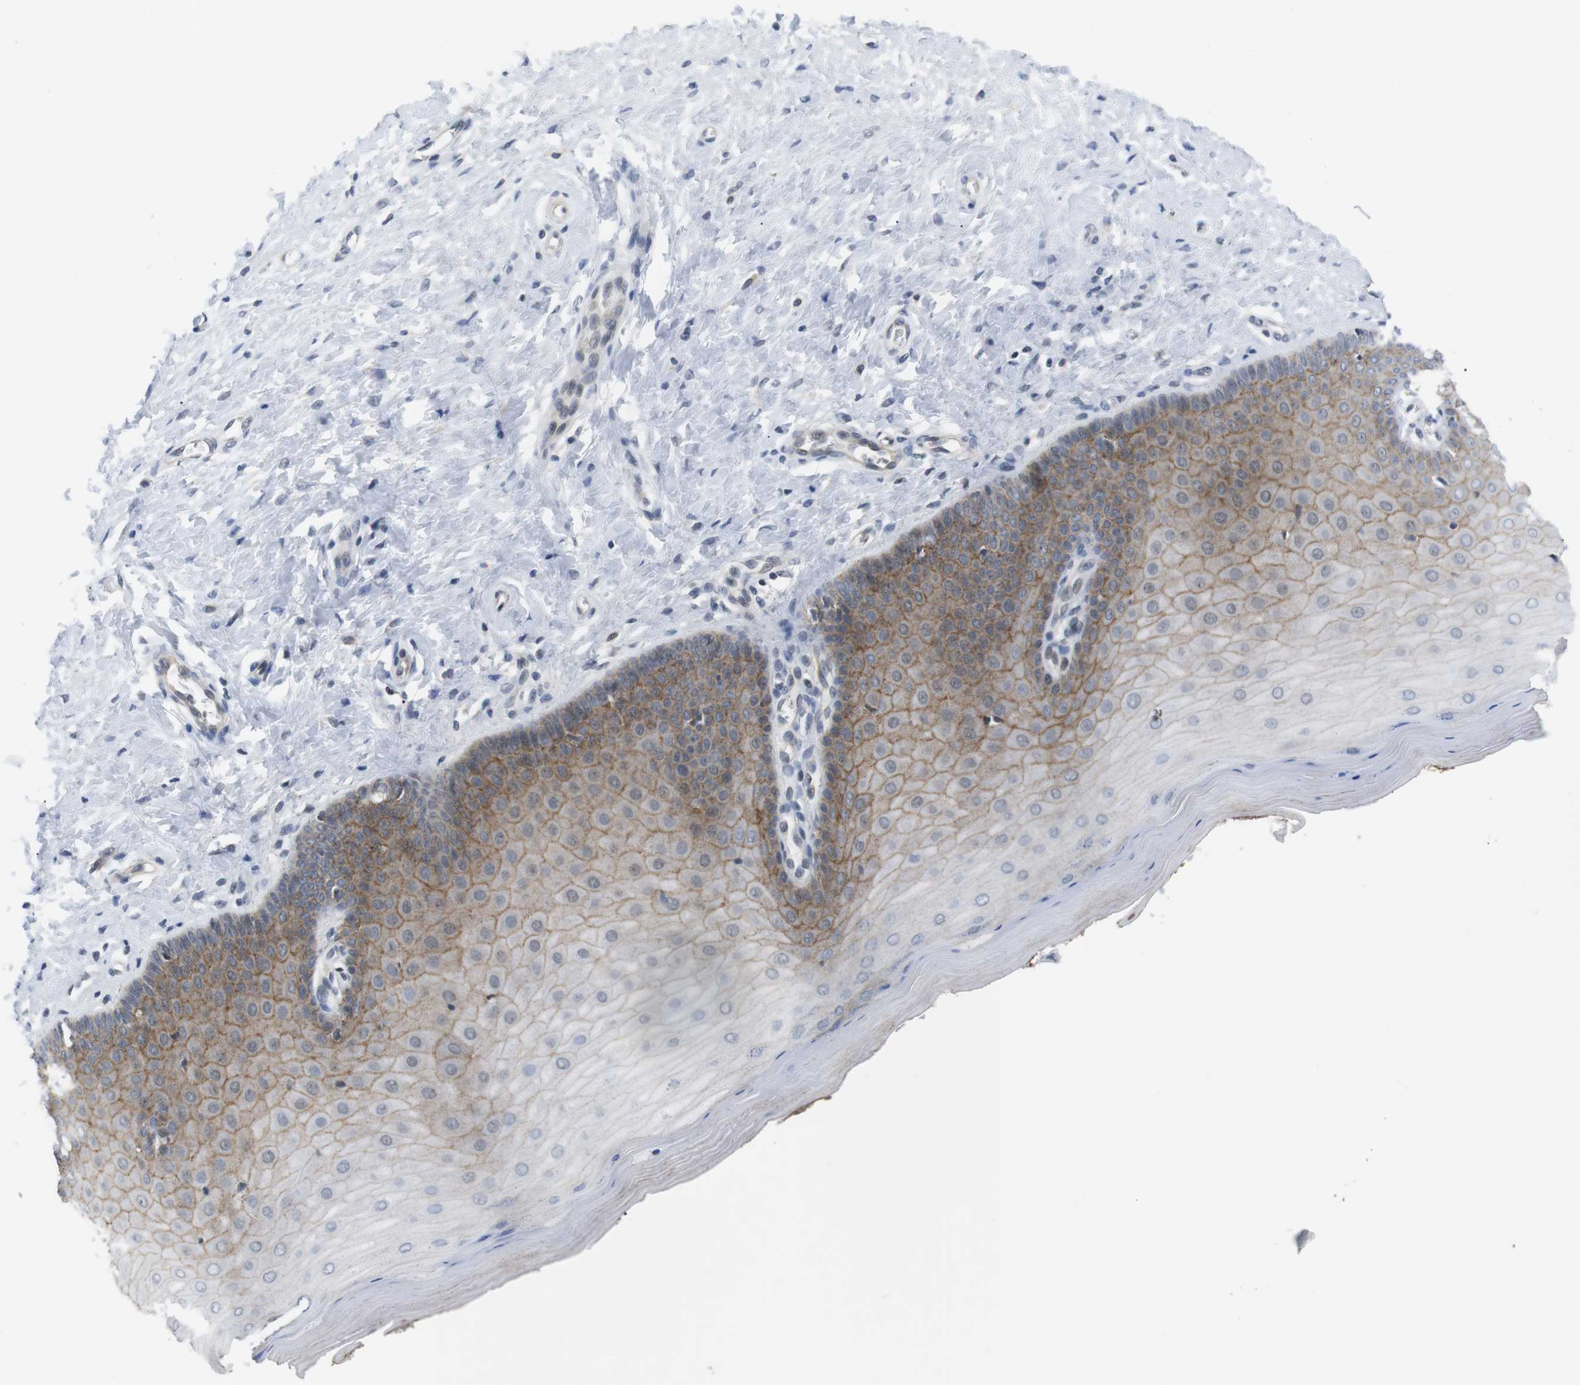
{"staining": {"intensity": "weak", "quantity": "<25%", "location": "nuclear"}, "tissue": "cervix", "cell_type": "Glandular cells", "image_type": "normal", "snomed": [{"axis": "morphology", "description": "Normal tissue, NOS"}, {"axis": "topography", "description": "Cervix"}], "caption": "The micrograph demonstrates no significant positivity in glandular cells of cervix. The staining is performed using DAB (3,3'-diaminobenzidine) brown chromogen with nuclei counter-stained in using hematoxylin.", "gene": "NECTIN1", "patient": {"sex": "female", "age": 55}}